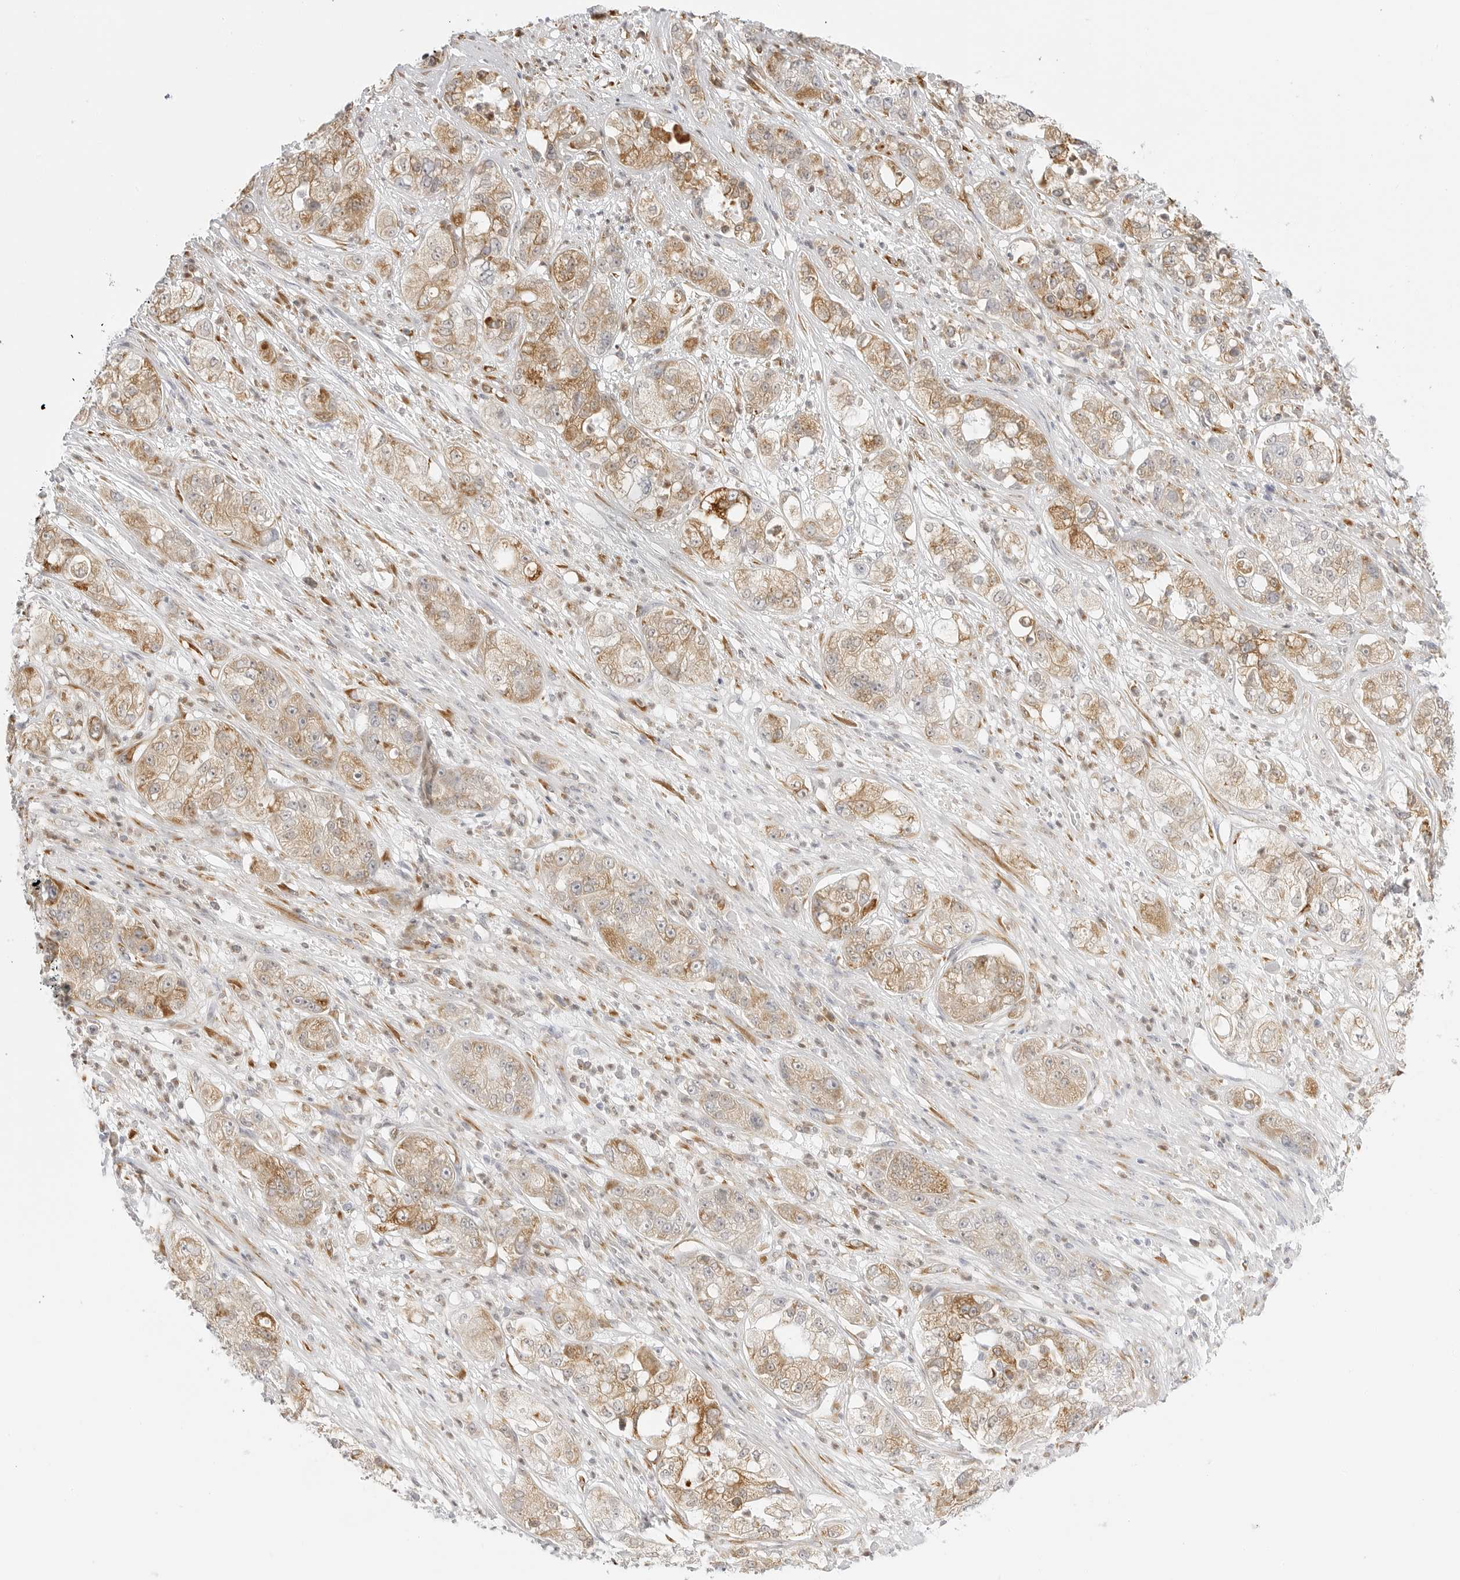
{"staining": {"intensity": "moderate", "quantity": ">75%", "location": "cytoplasmic/membranous"}, "tissue": "pancreatic cancer", "cell_type": "Tumor cells", "image_type": "cancer", "snomed": [{"axis": "morphology", "description": "Adenocarcinoma, NOS"}, {"axis": "topography", "description": "Pancreas"}], "caption": "Pancreatic cancer stained with a brown dye reveals moderate cytoplasmic/membranous positive staining in approximately >75% of tumor cells.", "gene": "THEM4", "patient": {"sex": "female", "age": 78}}